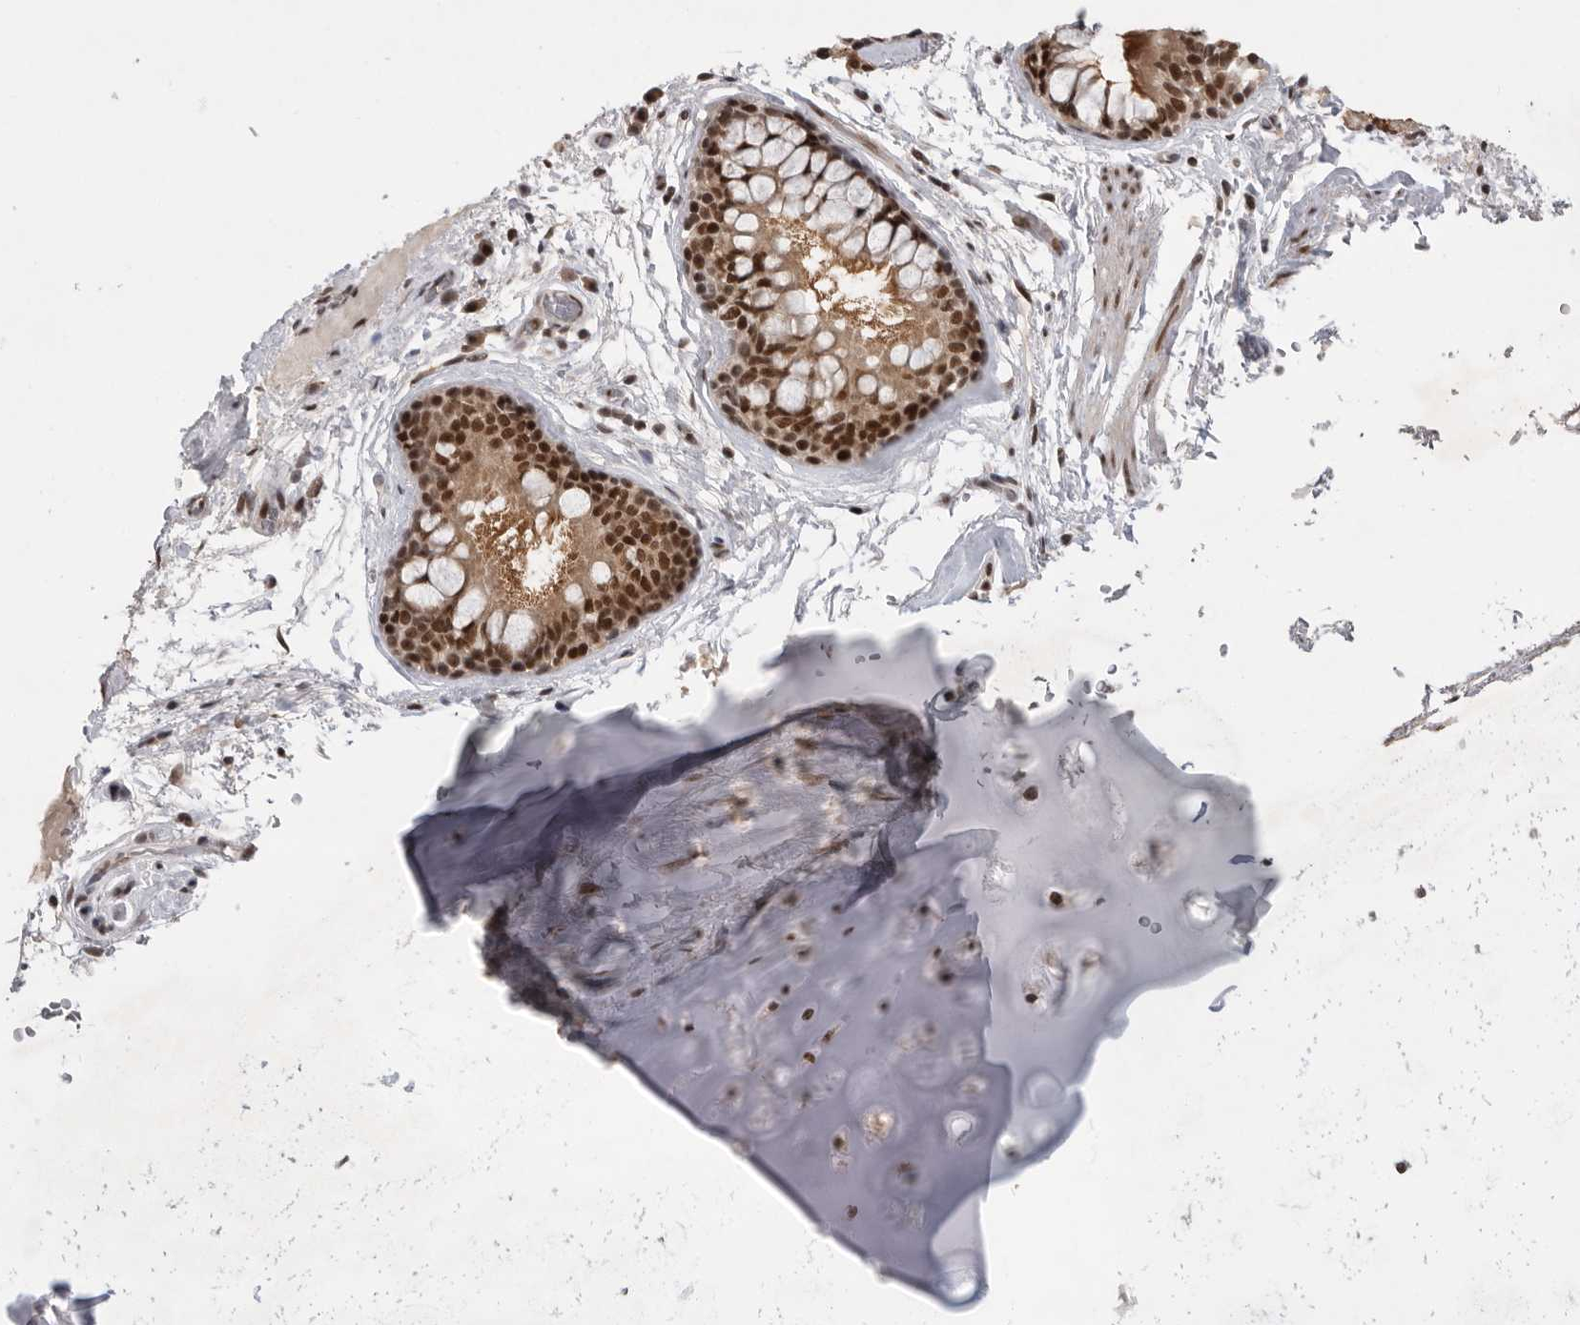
{"staining": {"intensity": "strong", "quantity": ">75%", "location": "cytoplasmic/membranous,nuclear"}, "tissue": "bronchus", "cell_type": "Respiratory epithelial cells", "image_type": "normal", "snomed": [{"axis": "morphology", "description": "Normal tissue, NOS"}, {"axis": "topography", "description": "Cartilage tissue"}], "caption": "Immunohistochemistry (IHC) of normal bronchus demonstrates high levels of strong cytoplasmic/membranous,nuclear positivity in approximately >75% of respiratory epithelial cells.", "gene": "ZNF830", "patient": {"sex": "female", "age": 63}}